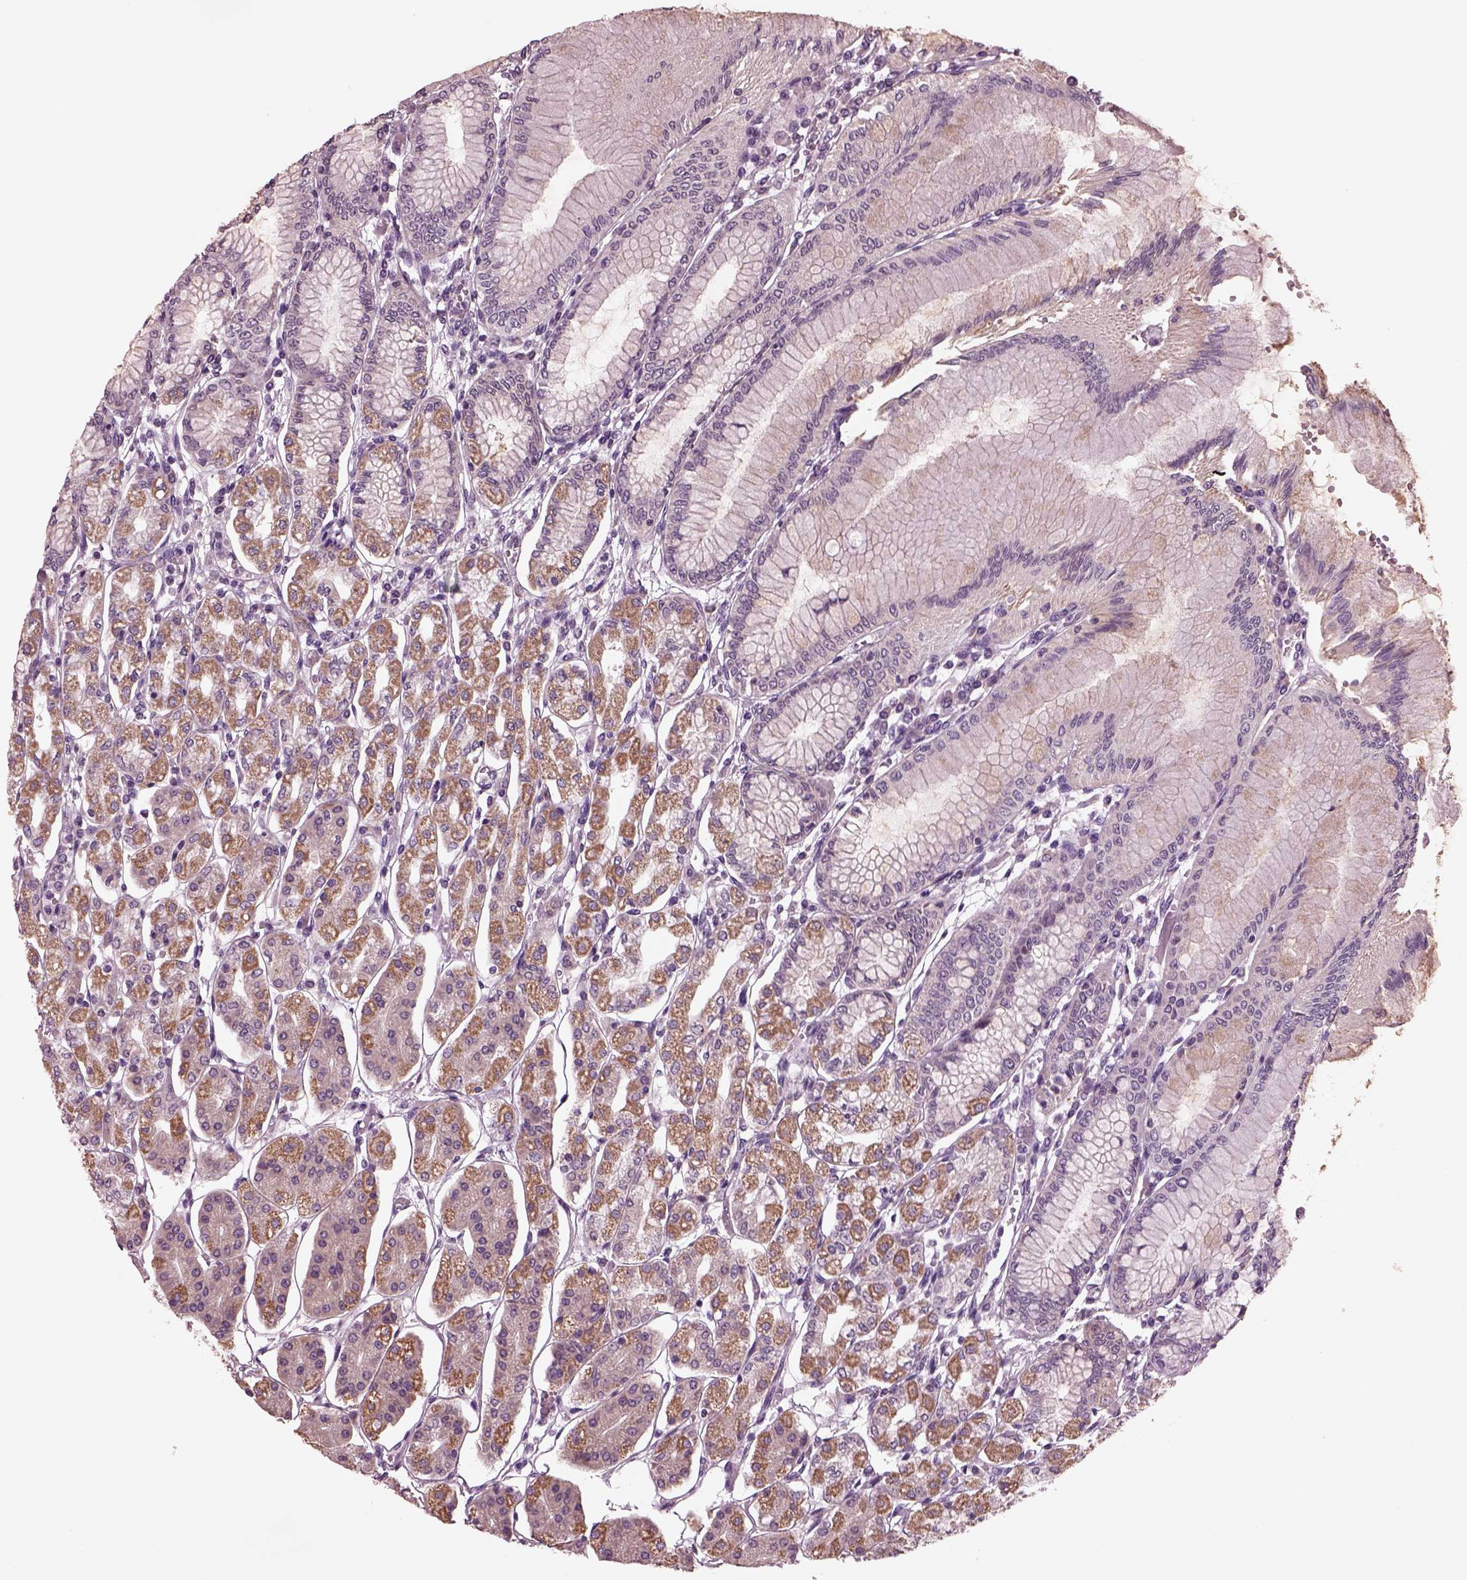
{"staining": {"intensity": "strong", "quantity": "<25%", "location": "cytoplasmic/membranous"}, "tissue": "stomach", "cell_type": "Glandular cells", "image_type": "normal", "snomed": [{"axis": "morphology", "description": "Normal tissue, NOS"}, {"axis": "topography", "description": "Skeletal muscle"}, {"axis": "topography", "description": "Stomach"}], "caption": "Normal stomach was stained to show a protein in brown. There is medium levels of strong cytoplasmic/membranous positivity in about <25% of glandular cells.", "gene": "AP4M1", "patient": {"sex": "female", "age": 57}}